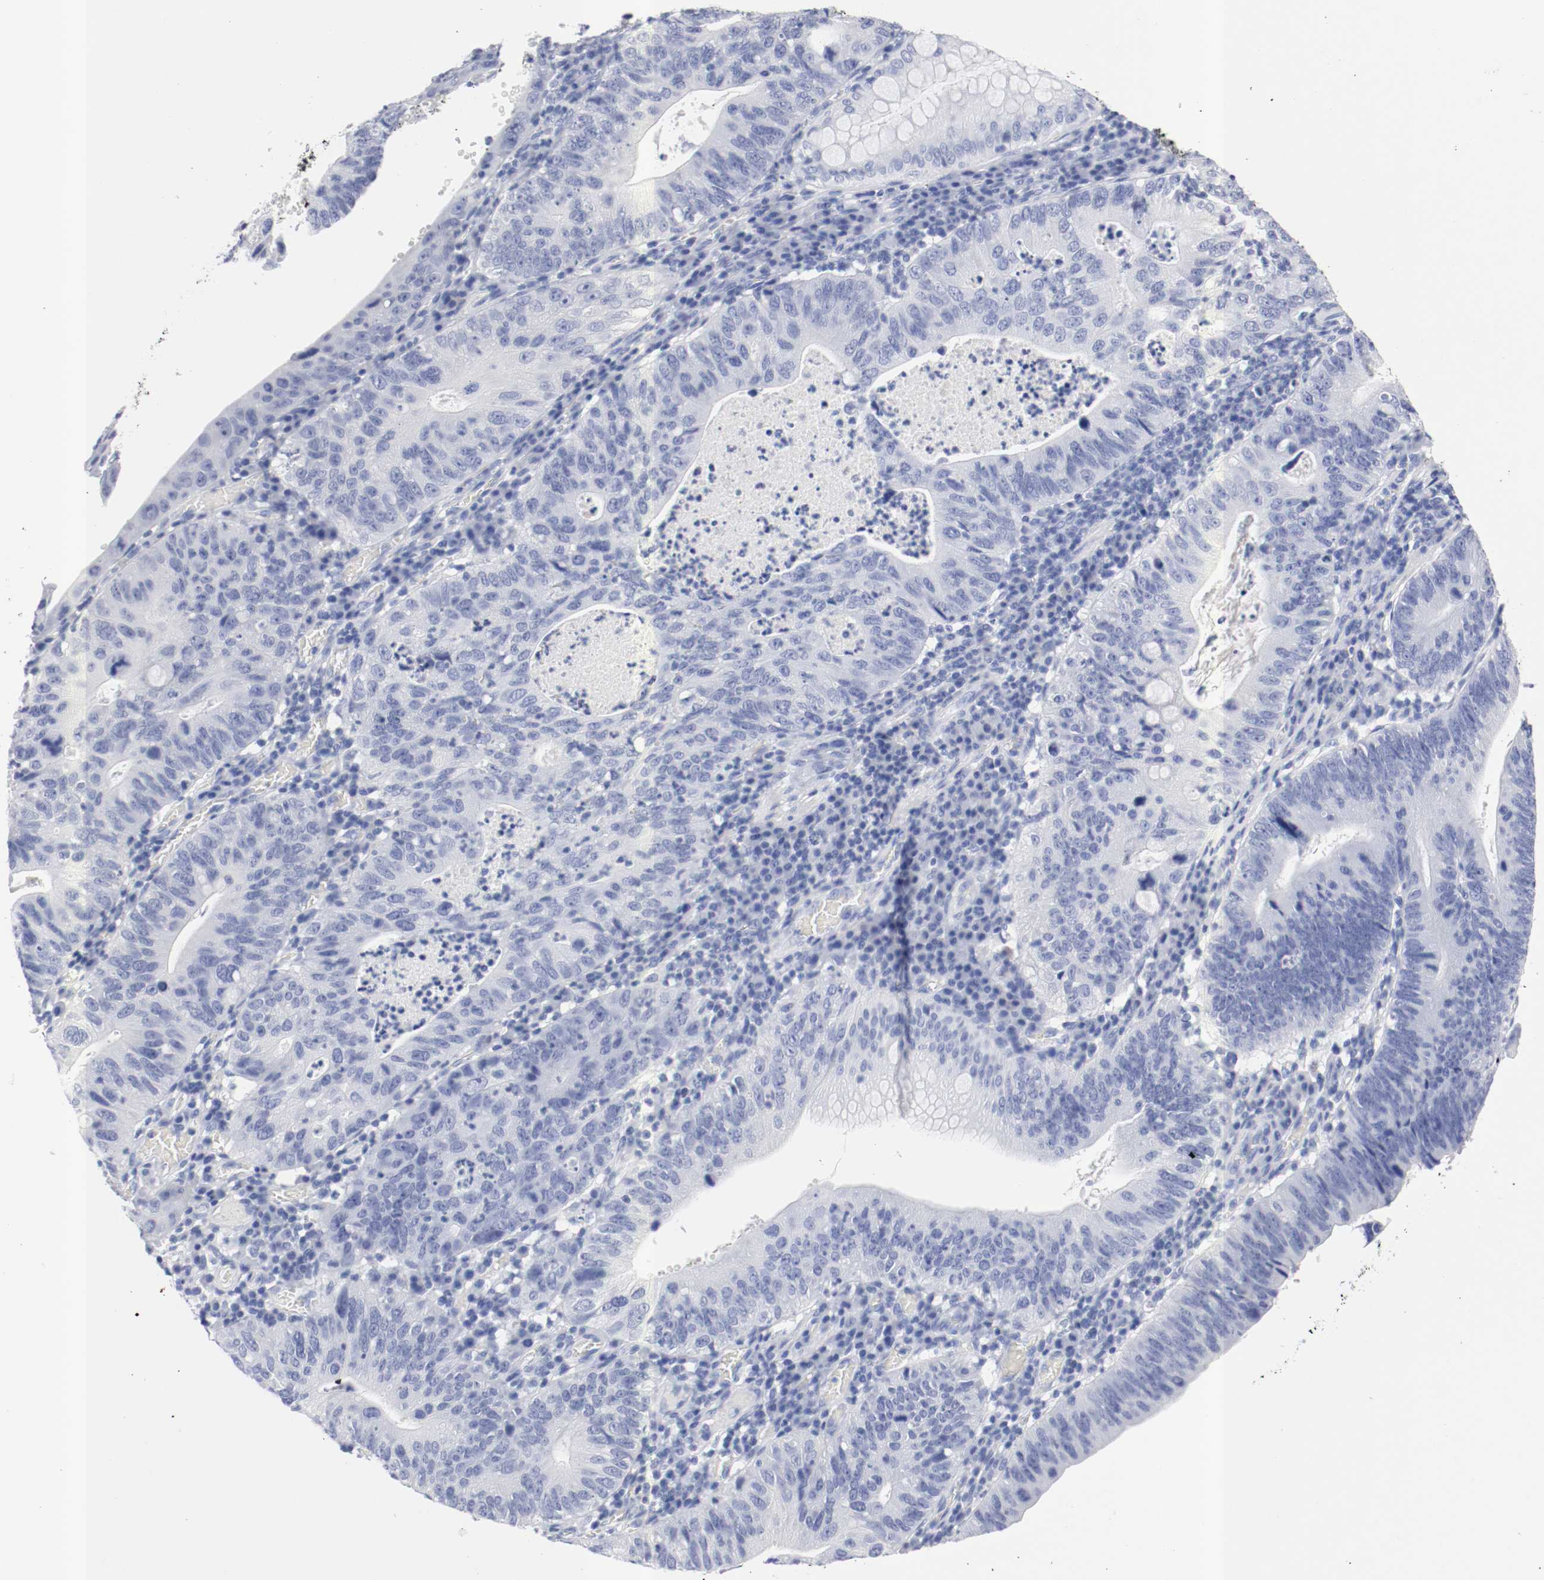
{"staining": {"intensity": "negative", "quantity": "none", "location": "none"}, "tissue": "stomach cancer", "cell_type": "Tumor cells", "image_type": "cancer", "snomed": [{"axis": "morphology", "description": "Adenocarcinoma, NOS"}, {"axis": "topography", "description": "Stomach"}], "caption": "Immunohistochemistry micrograph of neoplastic tissue: human stomach adenocarcinoma stained with DAB (3,3'-diaminobenzidine) shows no significant protein expression in tumor cells.", "gene": "GAD1", "patient": {"sex": "male", "age": 59}}